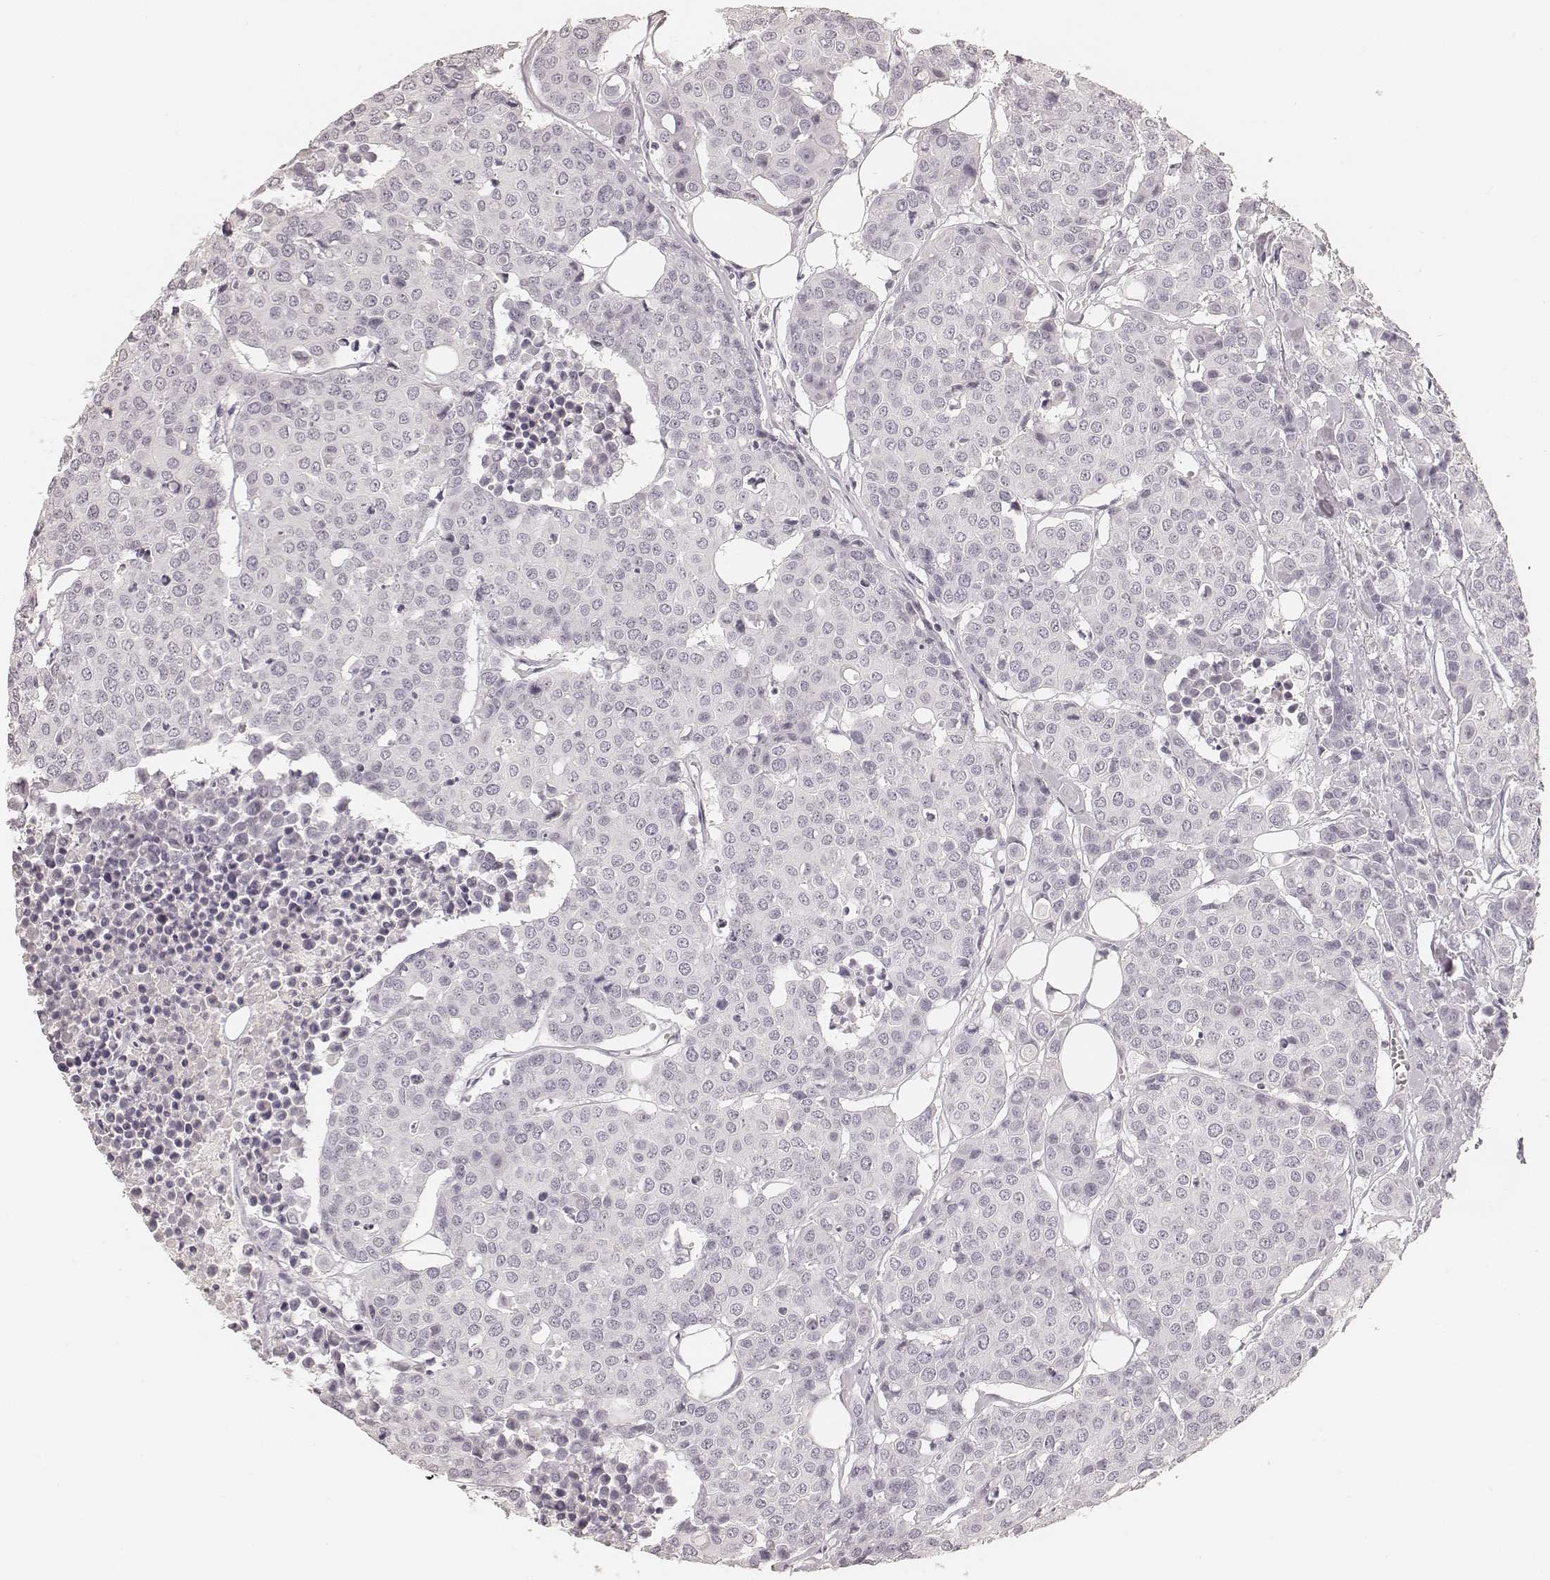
{"staining": {"intensity": "negative", "quantity": "none", "location": "none"}, "tissue": "carcinoid", "cell_type": "Tumor cells", "image_type": "cancer", "snomed": [{"axis": "morphology", "description": "Carcinoid, malignant, NOS"}, {"axis": "topography", "description": "Colon"}], "caption": "Immunohistochemical staining of human carcinoid (malignant) demonstrates no significant expression in tumor cells. The staining is performed using DAB brown chromogen with nuclei counter-stained in using hematoxylin.", "gene": "HNF4G", "patient": {"sex": "male", "age": 81}}